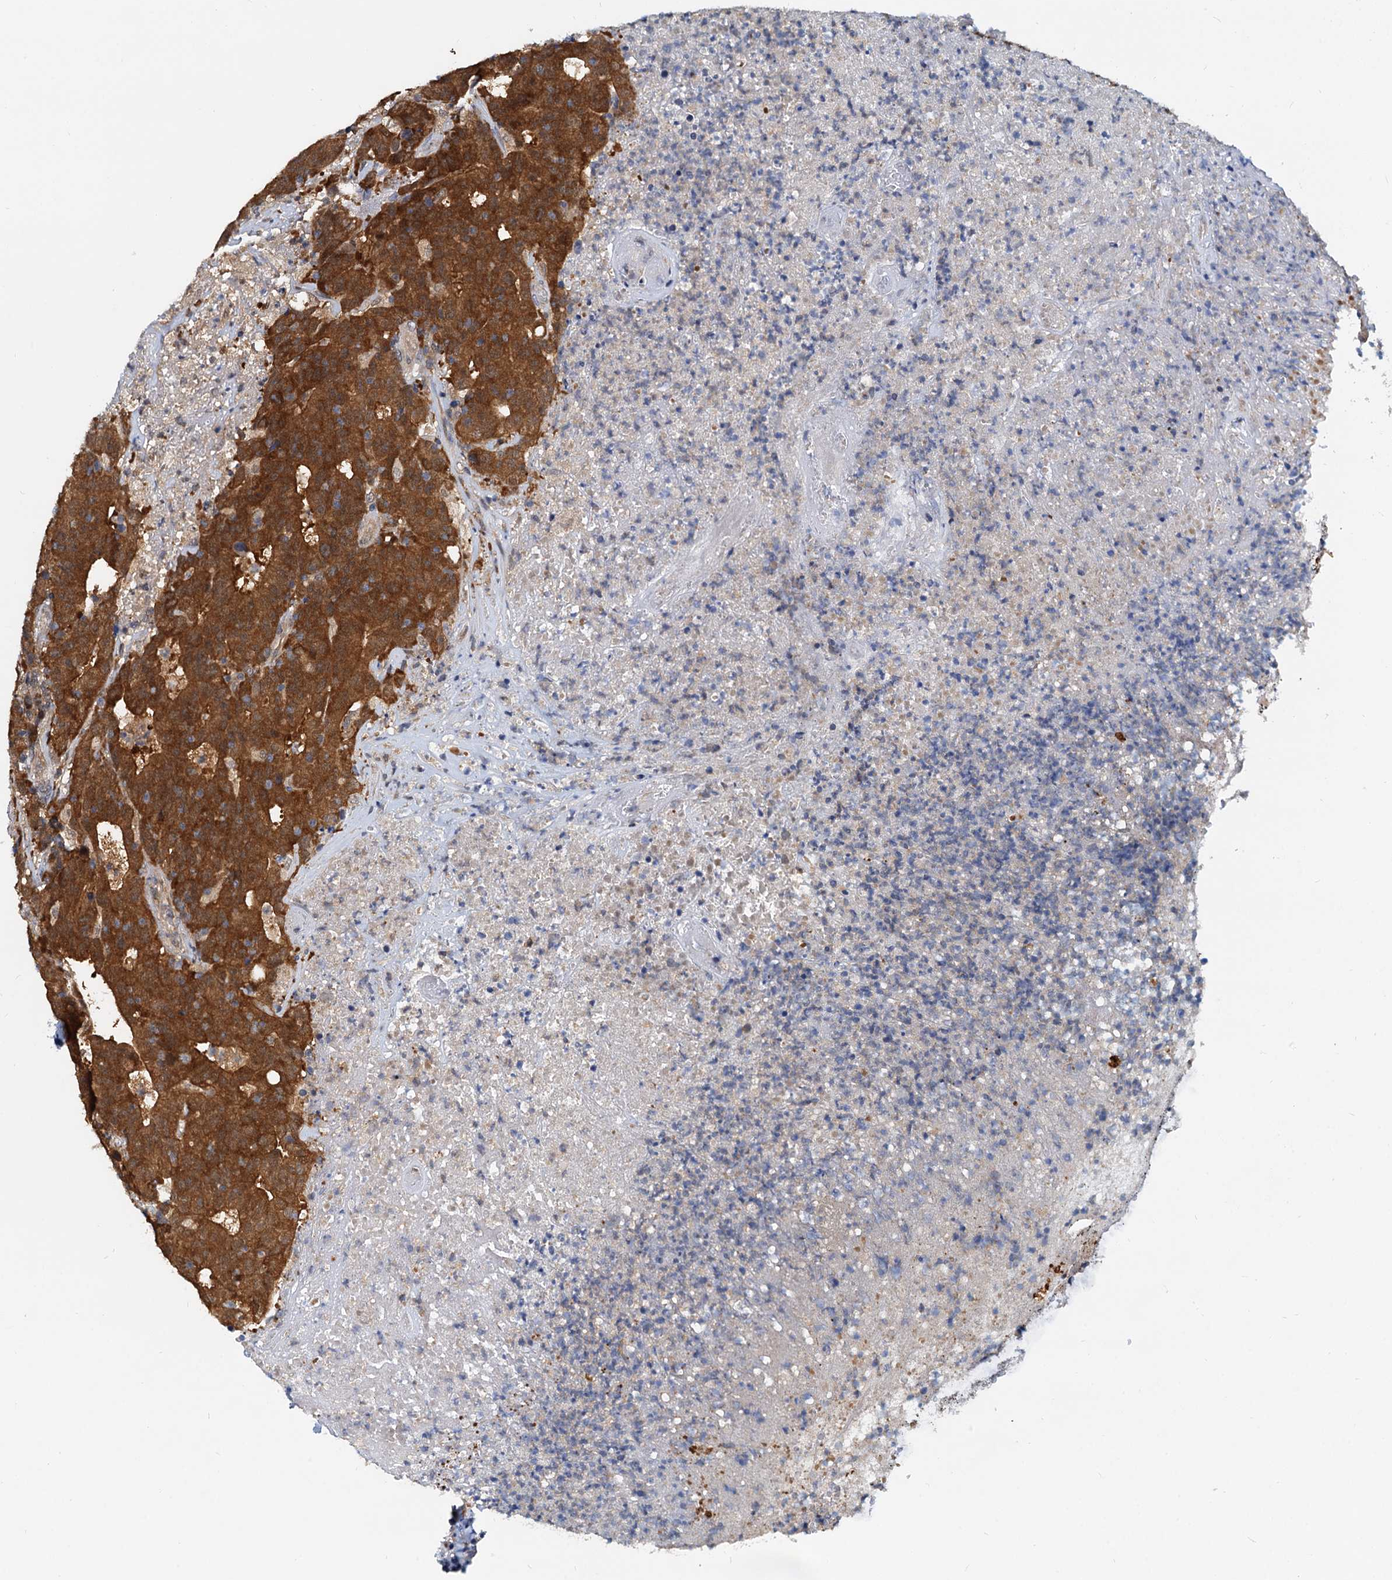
{"staining": {"intensity": "strong", "quantity": ">75%", "location": "cytoplasmic/membranous"}, "tissue": "colorectal cancer", "cell_type": "Tumor cells", "image_type": "cancer", "snomed": [{"axis": "morphology", "description": "Adenocarcinoma, NOS"}, {"axis": "topography", "description": "Colon"}], "caption": "Immunohistochemistry staining of colorectal cancer, which shows high levels of strong cytoplasmic/membranous expression in approximately >75% of tumor cells indicating strong cytoplasmic/membranous protein staining. The staining was performed using DAB (3,3'-diaminobenzidine) (brown) for protein detection and nuclei were counterstained in hematoxylin (blue).", "gene": "PTGES3", "patient": {"sex": "female", "age": 75}}